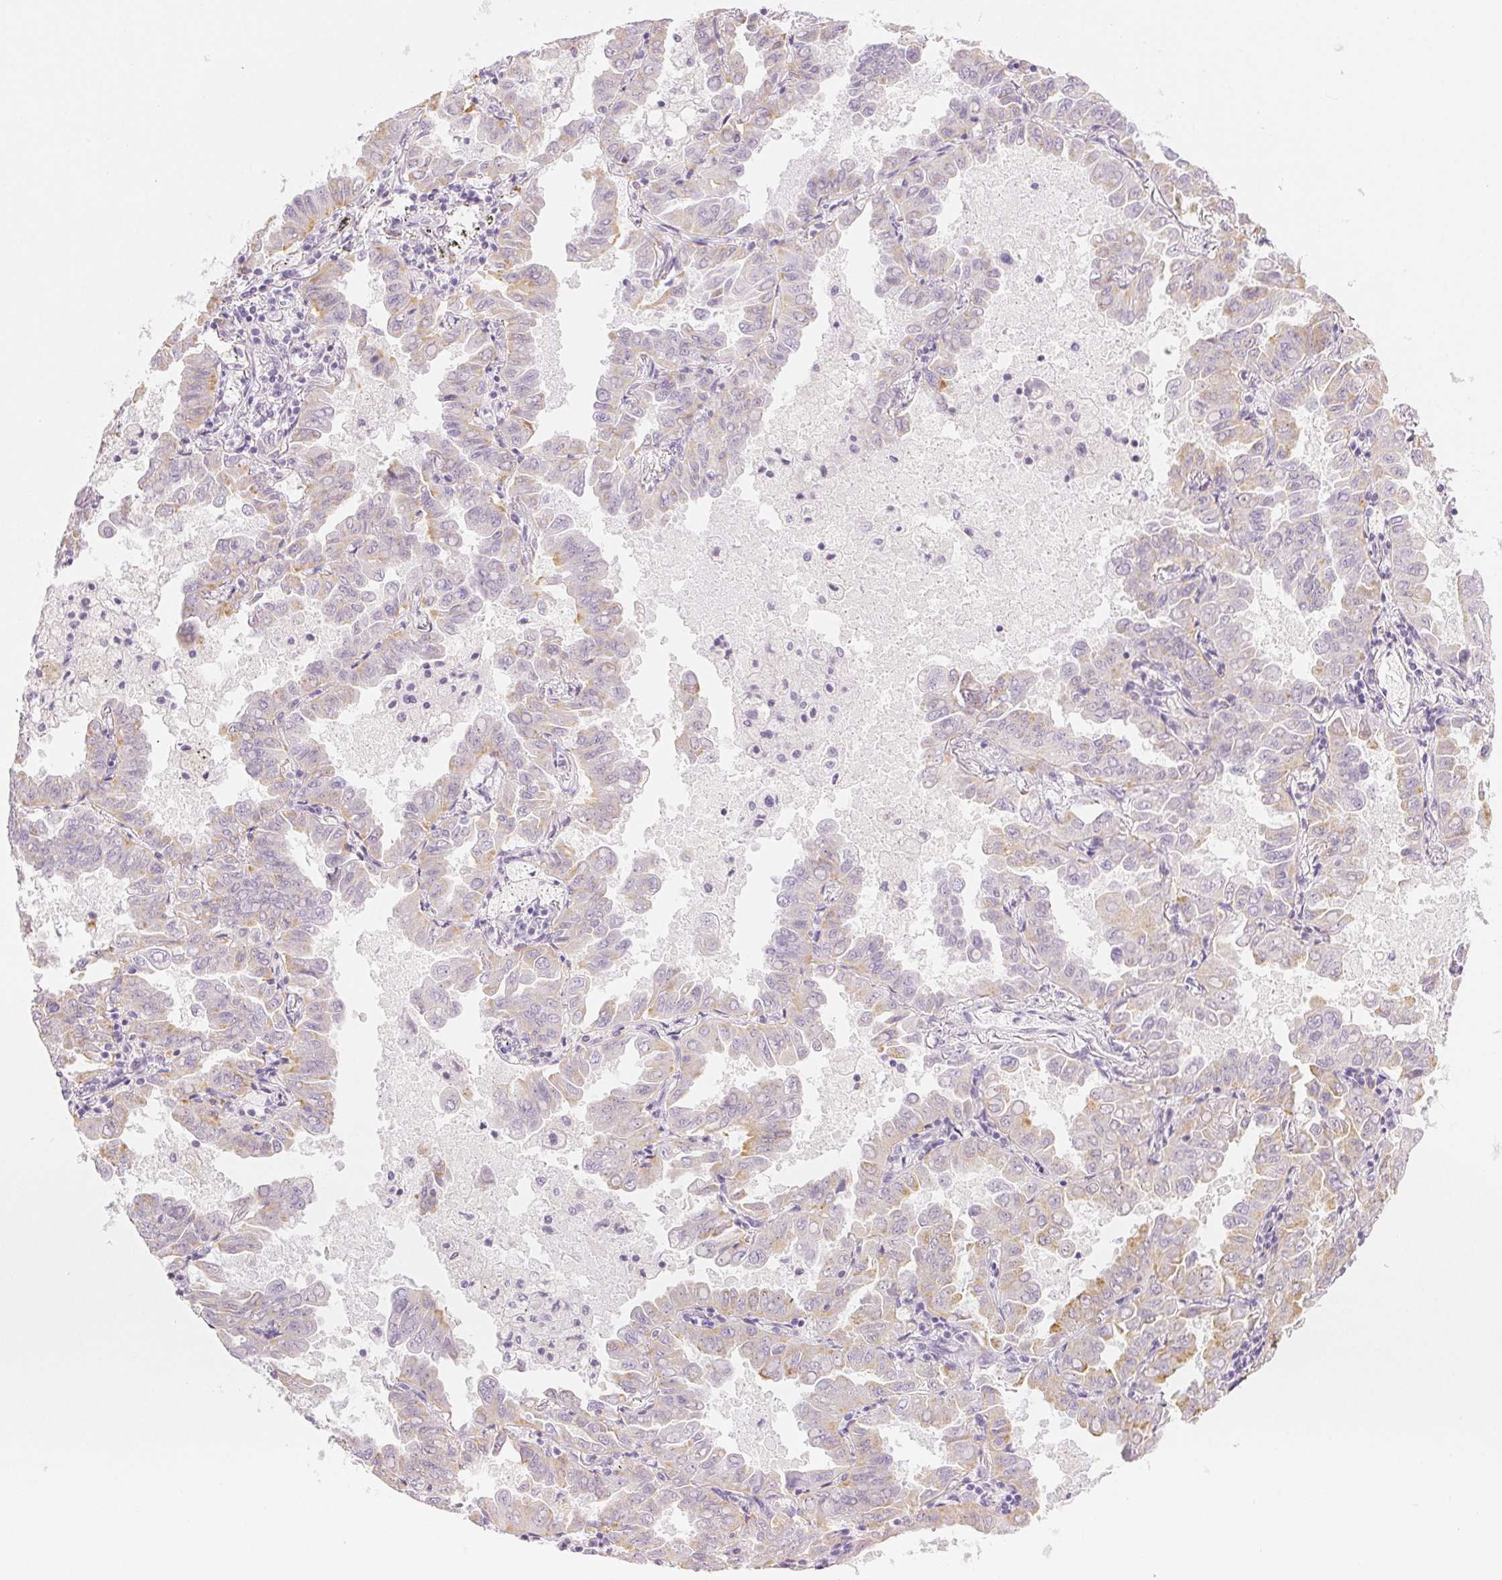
{"staining": {"intensity": "weak", "quantity": "<25%", "location": "cytoplasmic/membranous"}, "tissue": "lung cancer", "cell_type": "Tumor cells", "image_type": "cancer", "snomed": [{"axis": "morphology", "description": "Adenocarcinoma, NOS"}, {"axis": "topography", "description": "Lung"}], "caption": "Lung adenocarcinoma stained for a protein using immunohistochemistry displays no staining tumor cells.", "gene": "SLC5A2", "patient": {"sex": "male", "age": 64}}